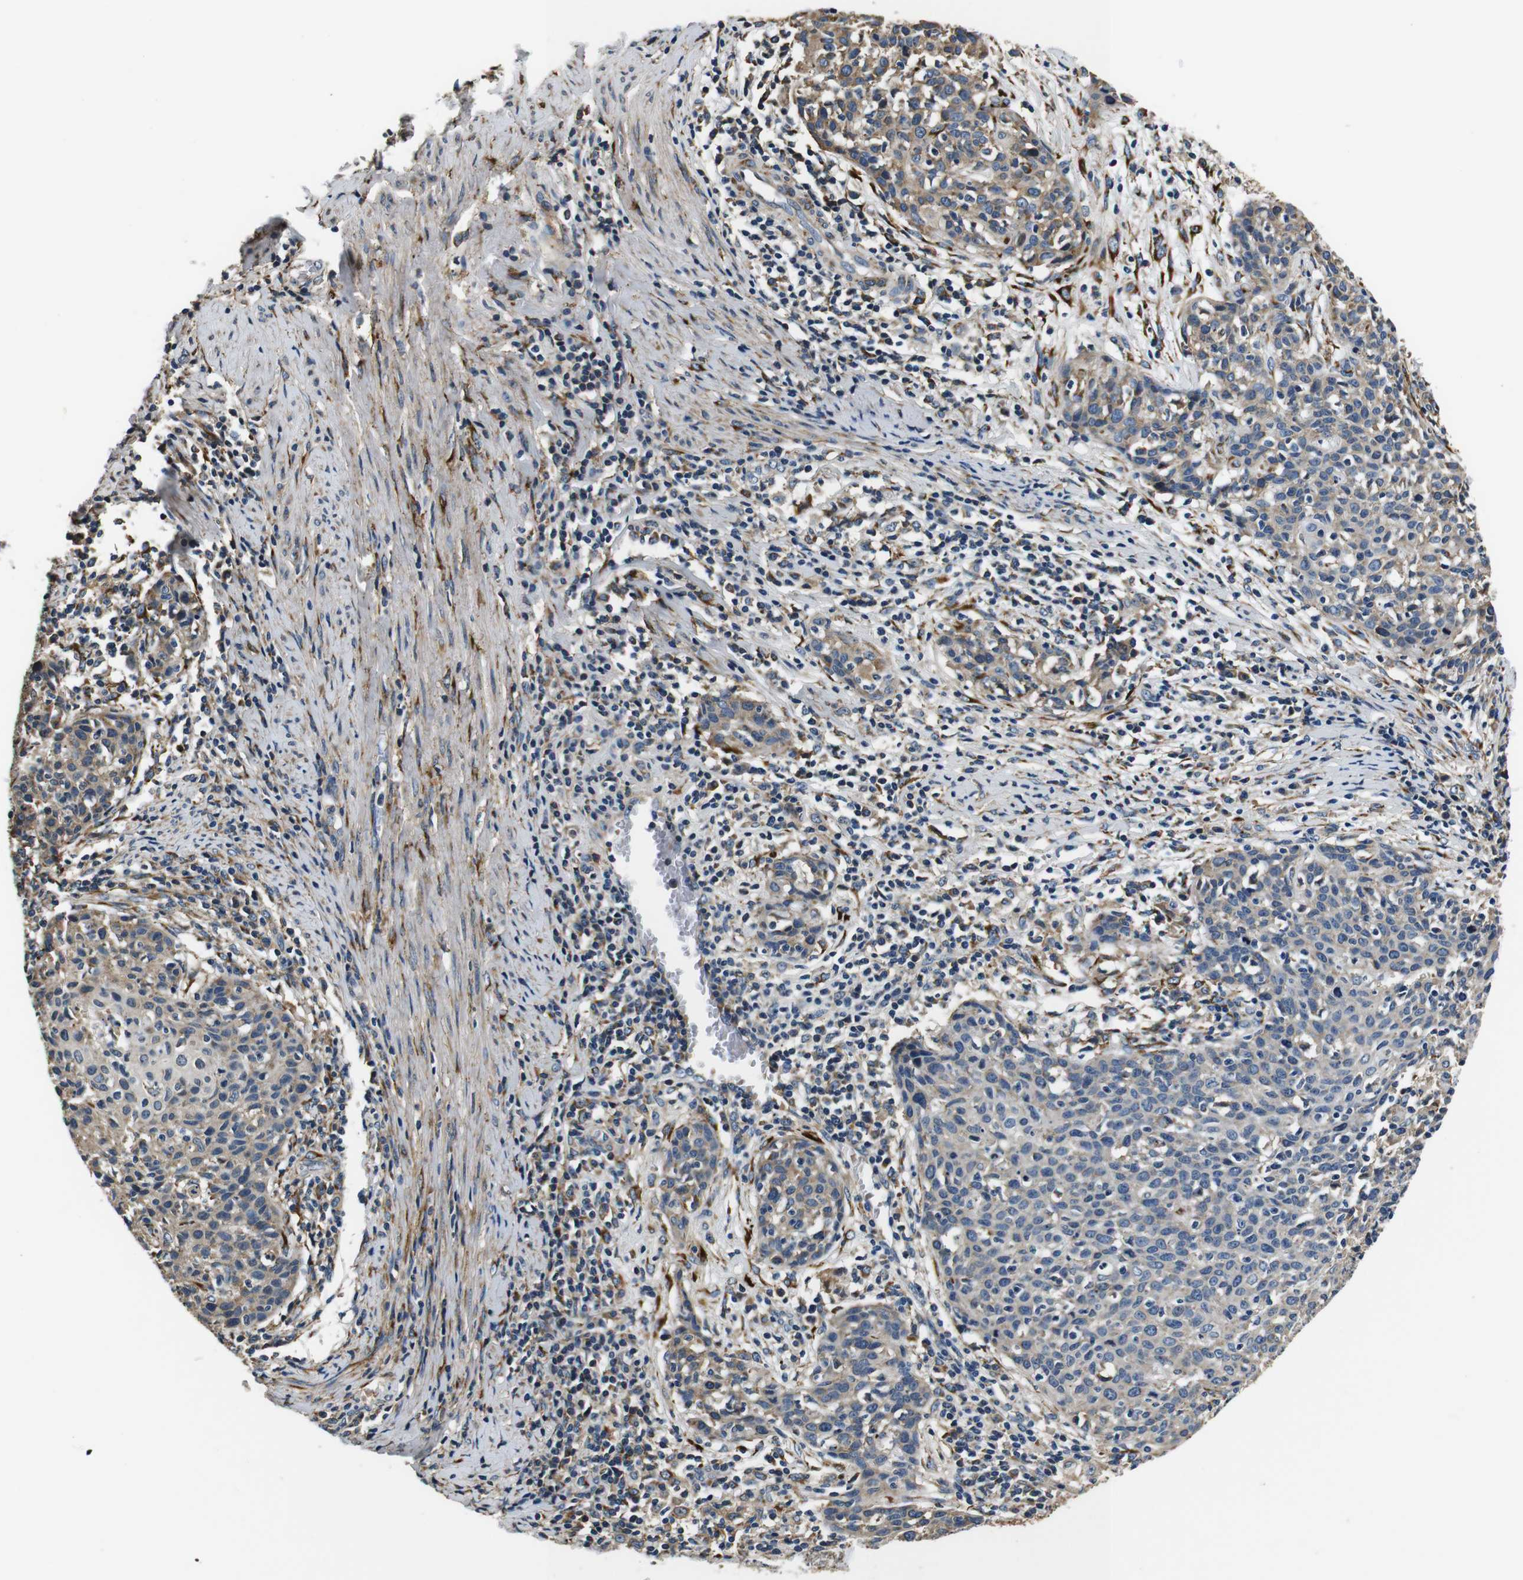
{"staining": {"intensity": "moderate", "quantity": "<25%", "location": "cytoplasmic/membranous"}, "tissue": "cervical cancer", "cell_type": "Tumor cells", "image_type": "cancer", "snomed": [{"axis": "morphology", "description": "Squamous cell carcinoma, NOS"}, {"axis": "topography", "description": "Cervix"}], "caption": "The image demonstrates staining of cervical cancer, revealing moderate cytoplasmic/membranous protein expression (brown color) within tumor cells.", "gene": "COL1A1", "patient": {"sex": "female", "age": 38}}